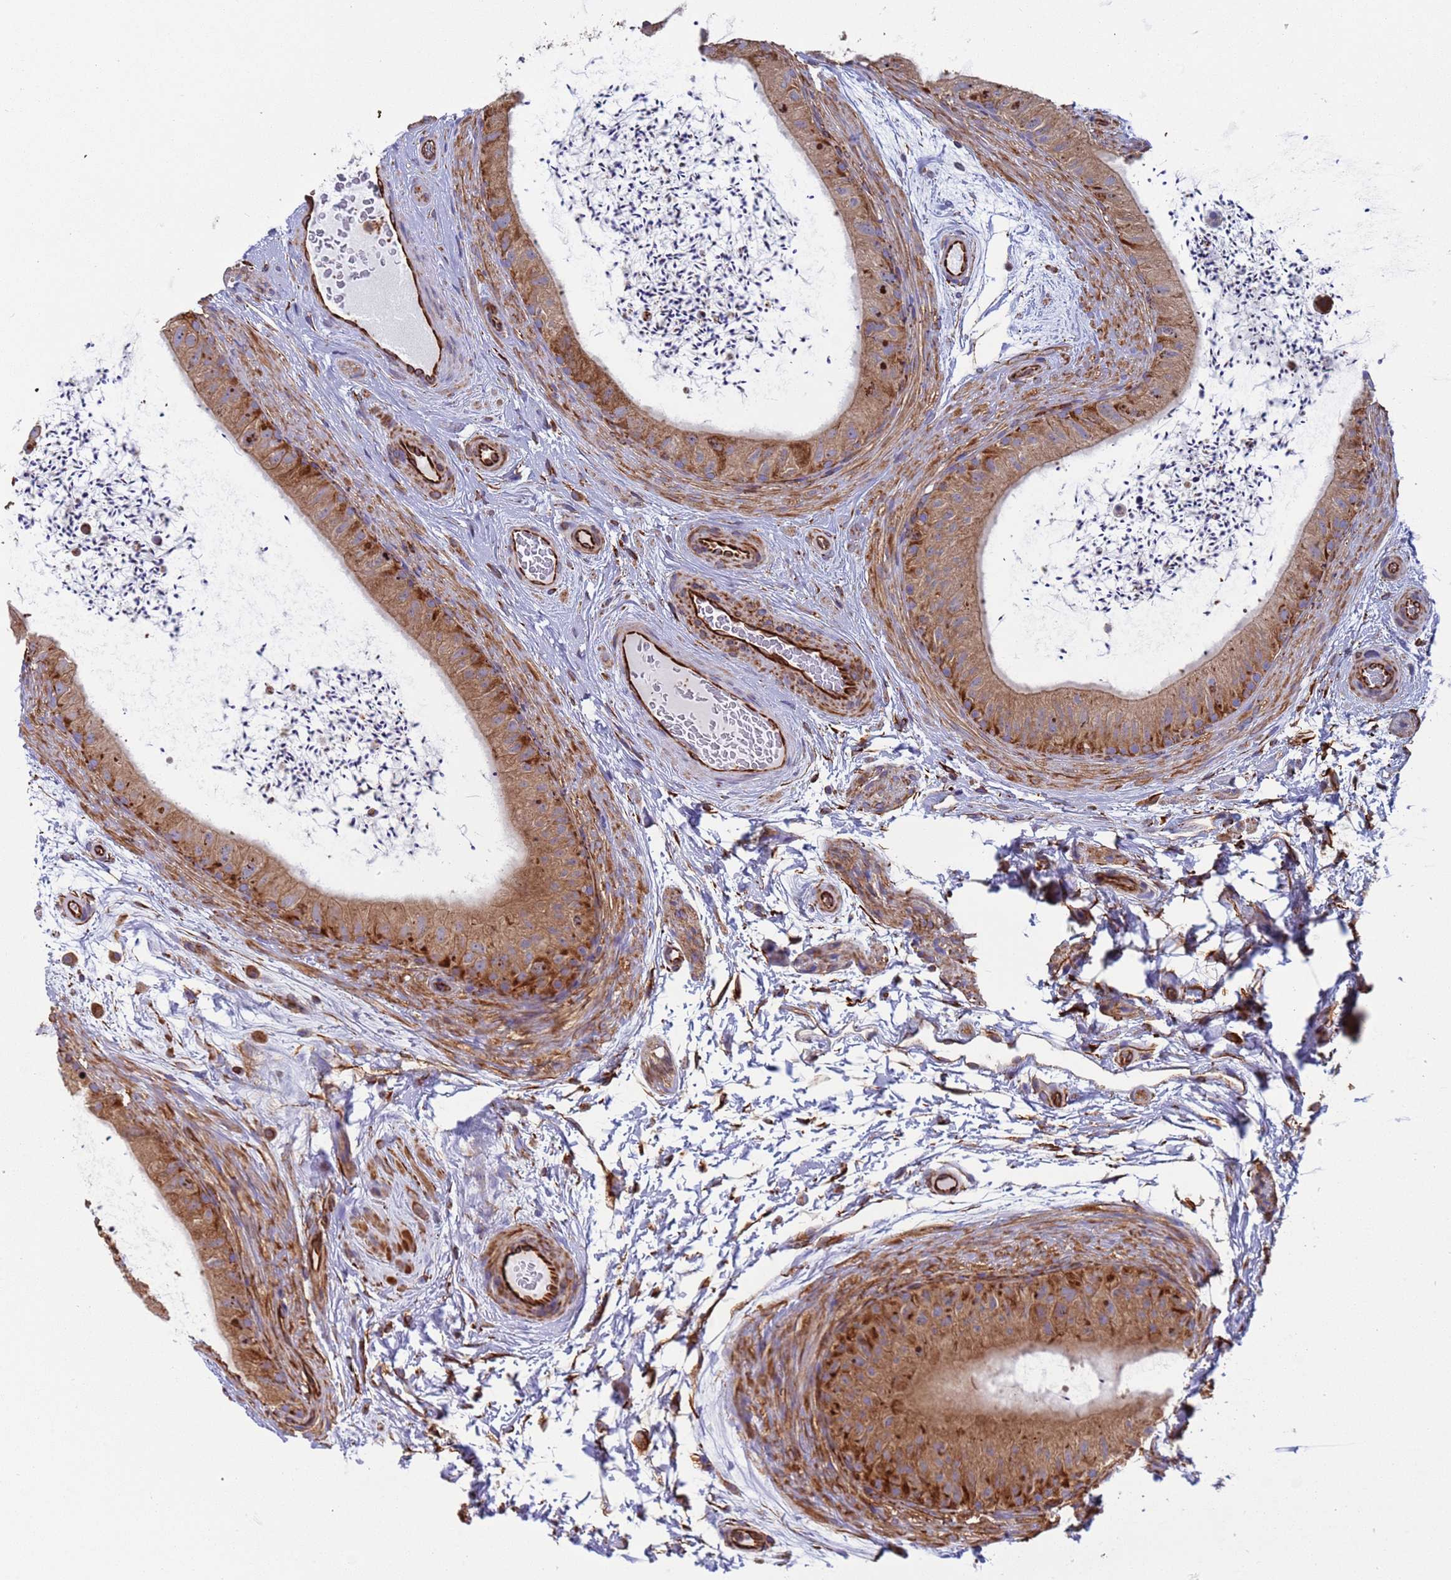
{"staining": {"intensity": "moderate", "quantity": ">75%", "location": "cytoplasmic/membranous"}, "tissue": "epididymis", "cell_type": "Glandular cells", "image_type": "normal", "snomed": [{"axis": "morphology", "description": "Normal tissue, NOS"}, {"axis": "topography", "description": "Epididymis"}], "caption": "The image shows staining of normal epididymis, revealing moderate cytoplasmic/membranous protein staining (brown color) within glandular cells. The staining was performed using DAB (3,3'-diaminobenzidine), with brown indicating positive protein expression. Nuclei are stained blue with hematoxylin.", "gene": "NUDT12", "patient": {"sex": "male", "age": 50}}